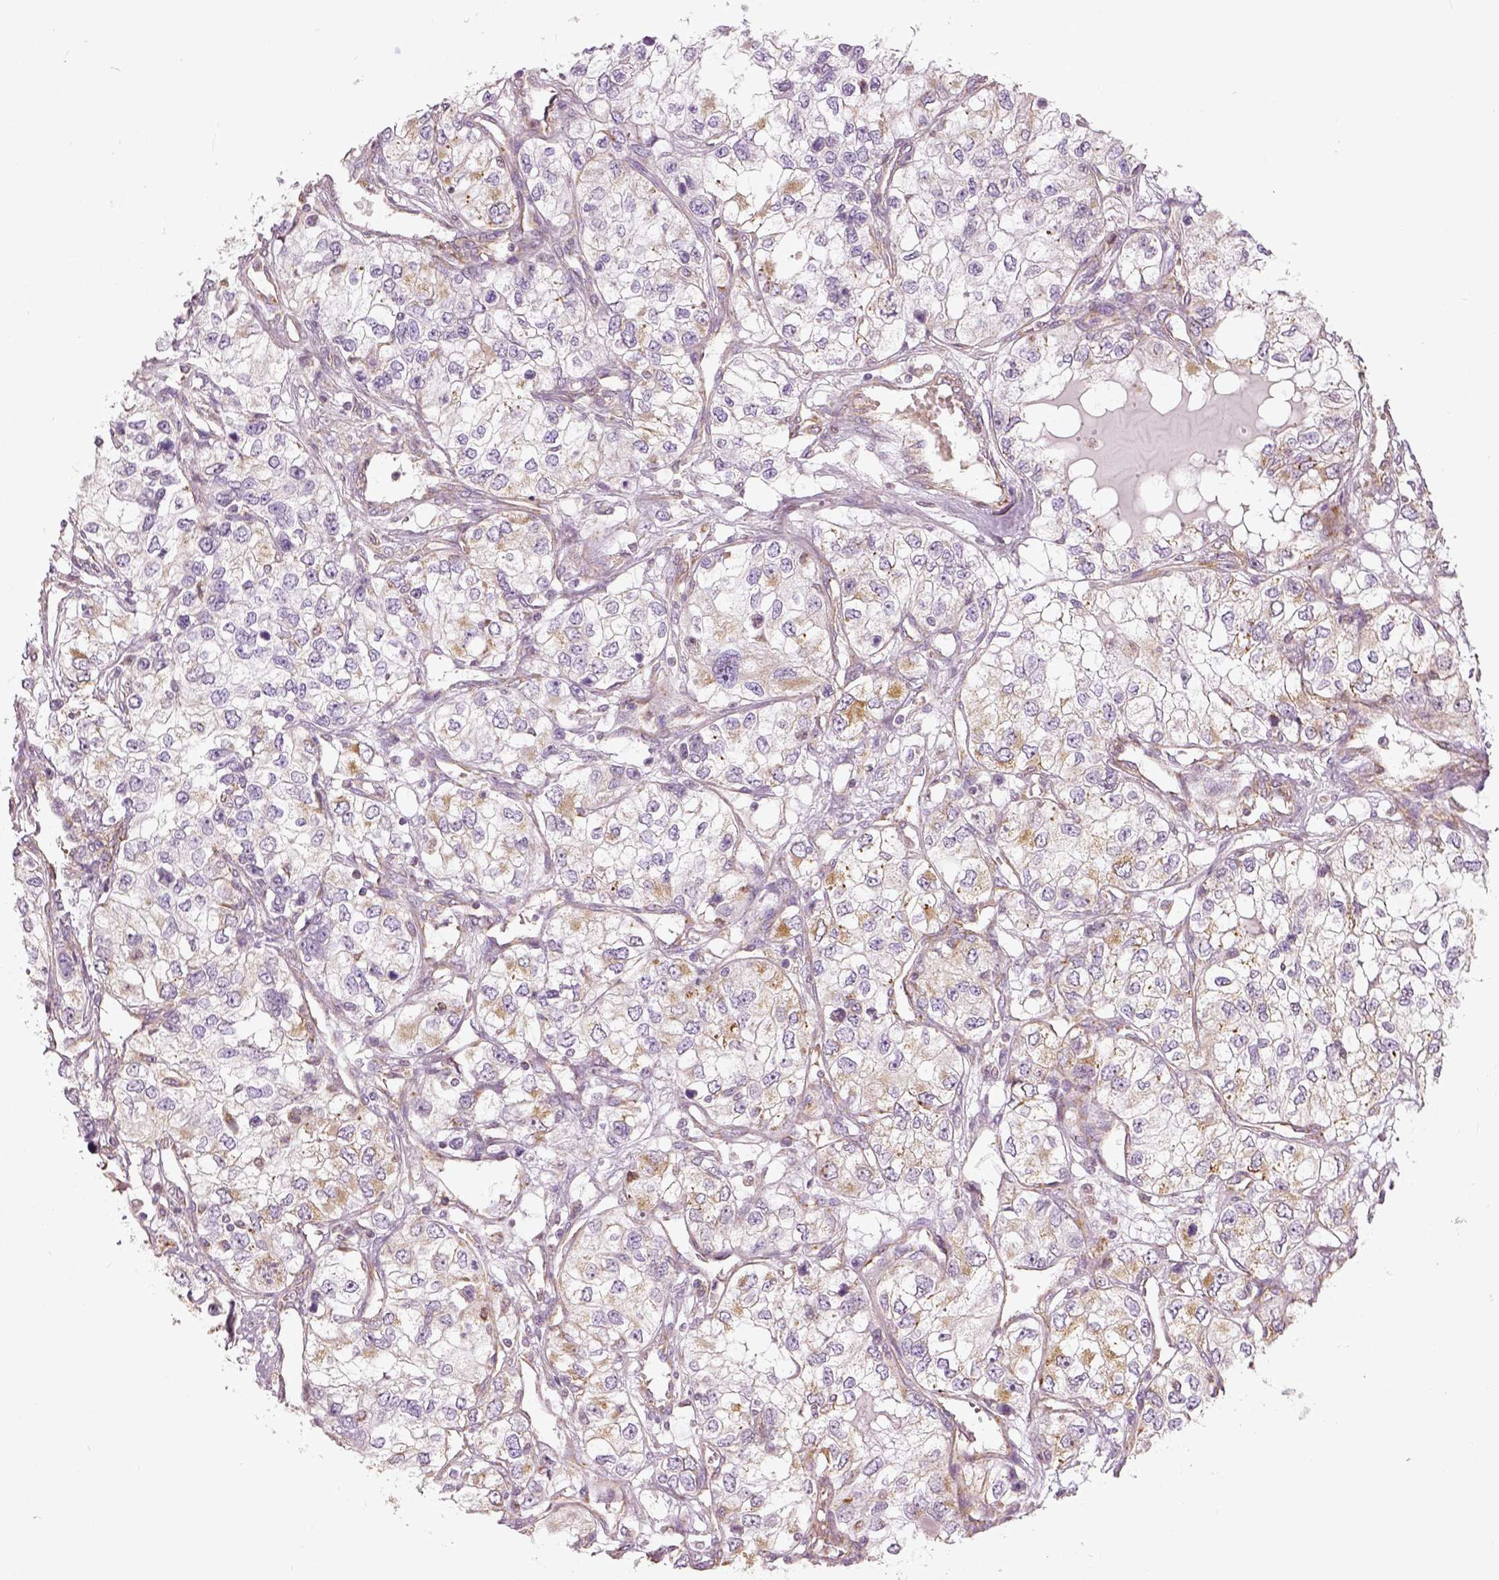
{"staining": {"intensity": "moderate", "quantity": "<25%", "location": "cytoplasmic/membranous"}, "tissue": "renal cancer", "cell_type": "Tumor cells", "image_type": "cancer", "snomed": [{"axis": "morphology", "description": "Adenocarcinoma, NOS"}, {"axis": "topography", "description": "Kidney"}], "caption": "High-power microscopy captured an immunohistochemistry (IHC) photomicrograph of renal adenocarcinoma, revealing moderate cytoplasmic/membranous positivity in approximately <25% of tumor cells.", "gene": "PGAM5", "patient": {"sex": "female", "age": 59}}